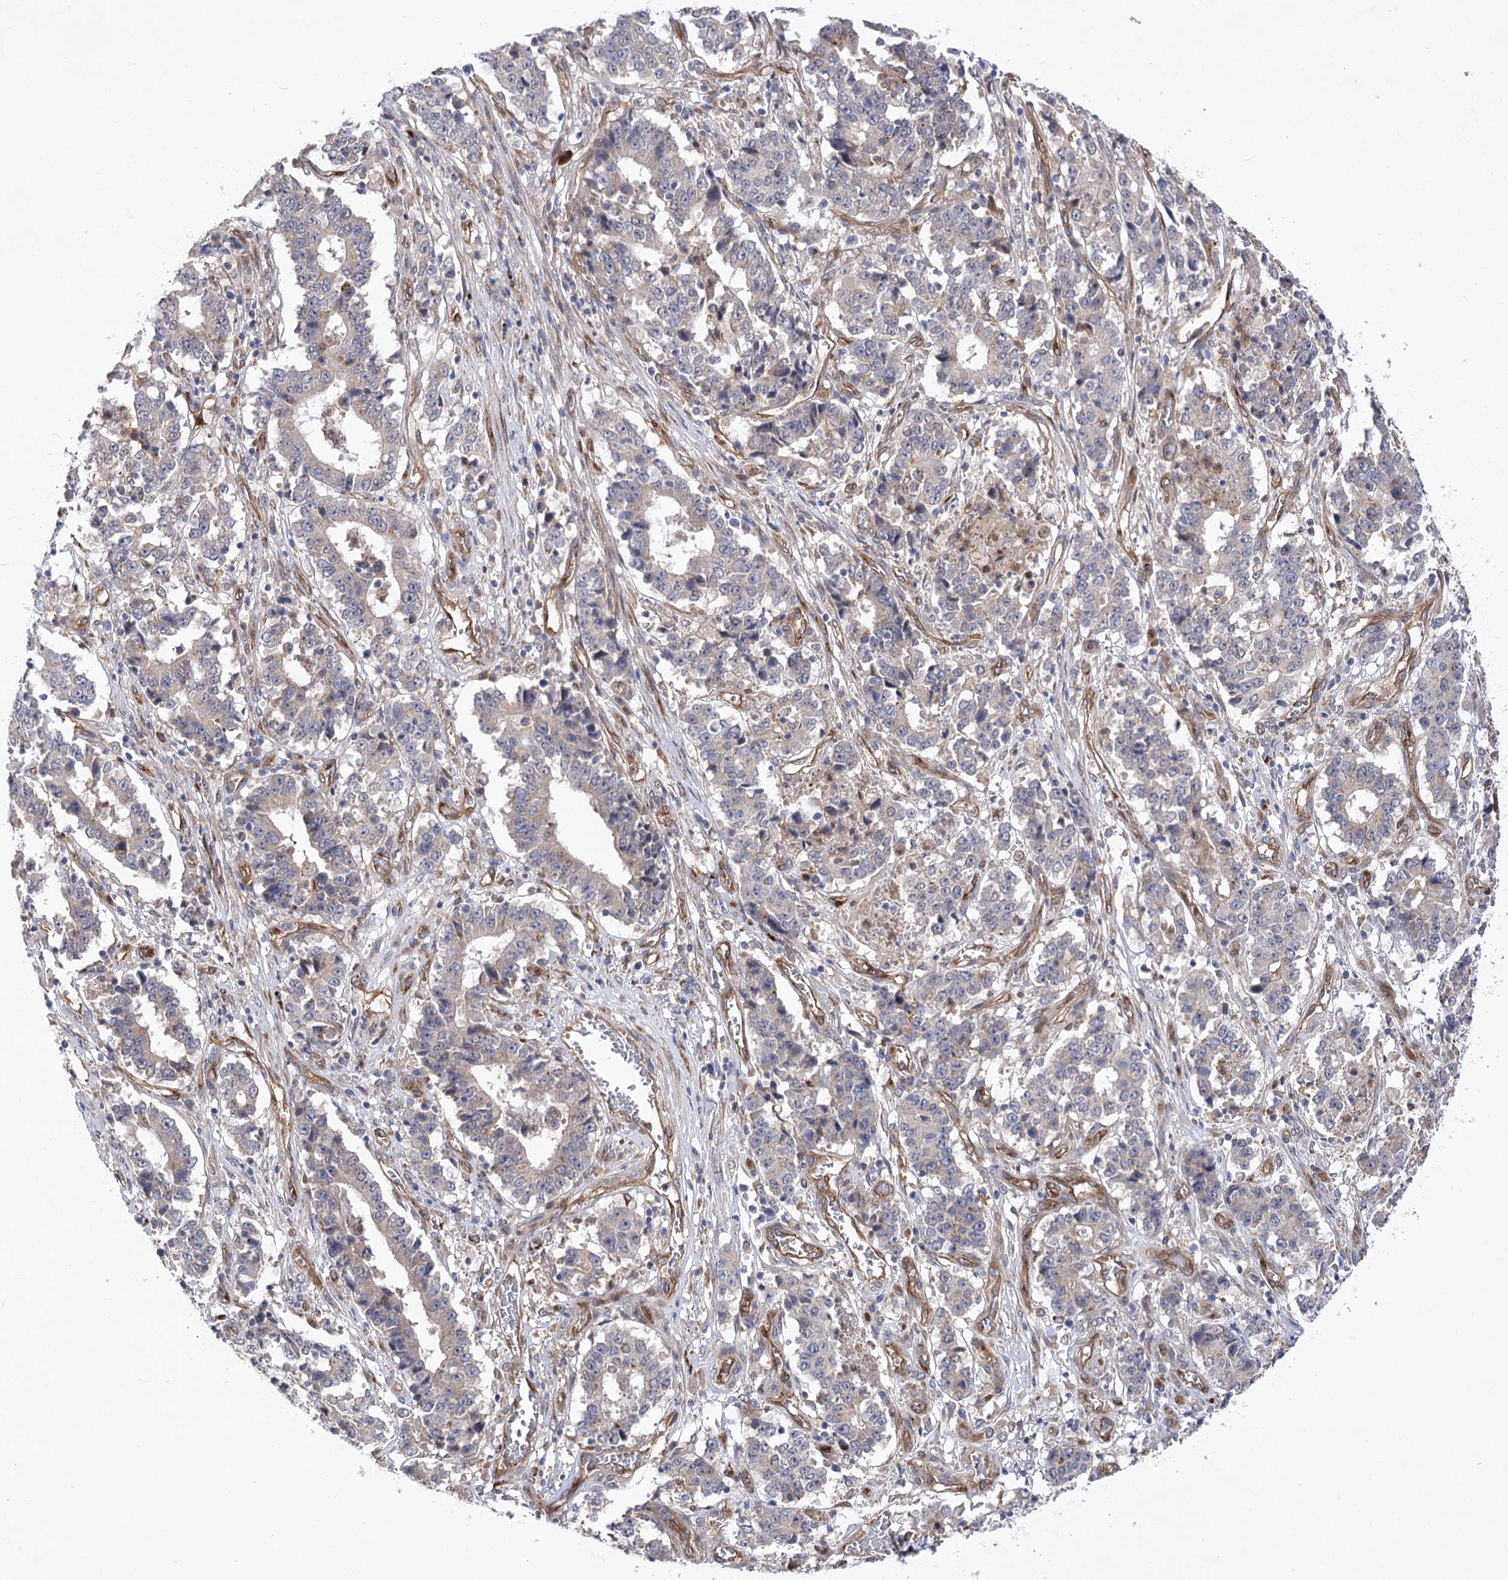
{"staining": {"intensity": "negative", "quantity": "none", "location": "none"}, "tissue": "stomach cancer", "cell_type": "Tumor cells", "image_type": "cancer", "snomed": [{"axis": "morphology", "description": "Adenocarcinoma, NOS"}, {"axis": "topography", "description": "Stomach"}], "caption": "High power microscopy micrograph of an immunohistochemistry (IHC) micrograph of adenocarcinoma (stomach), revealing no significant expression in tumor cells.", "gene": "ARHGAP31", "patient": {"sex": "male", "age": 59}}